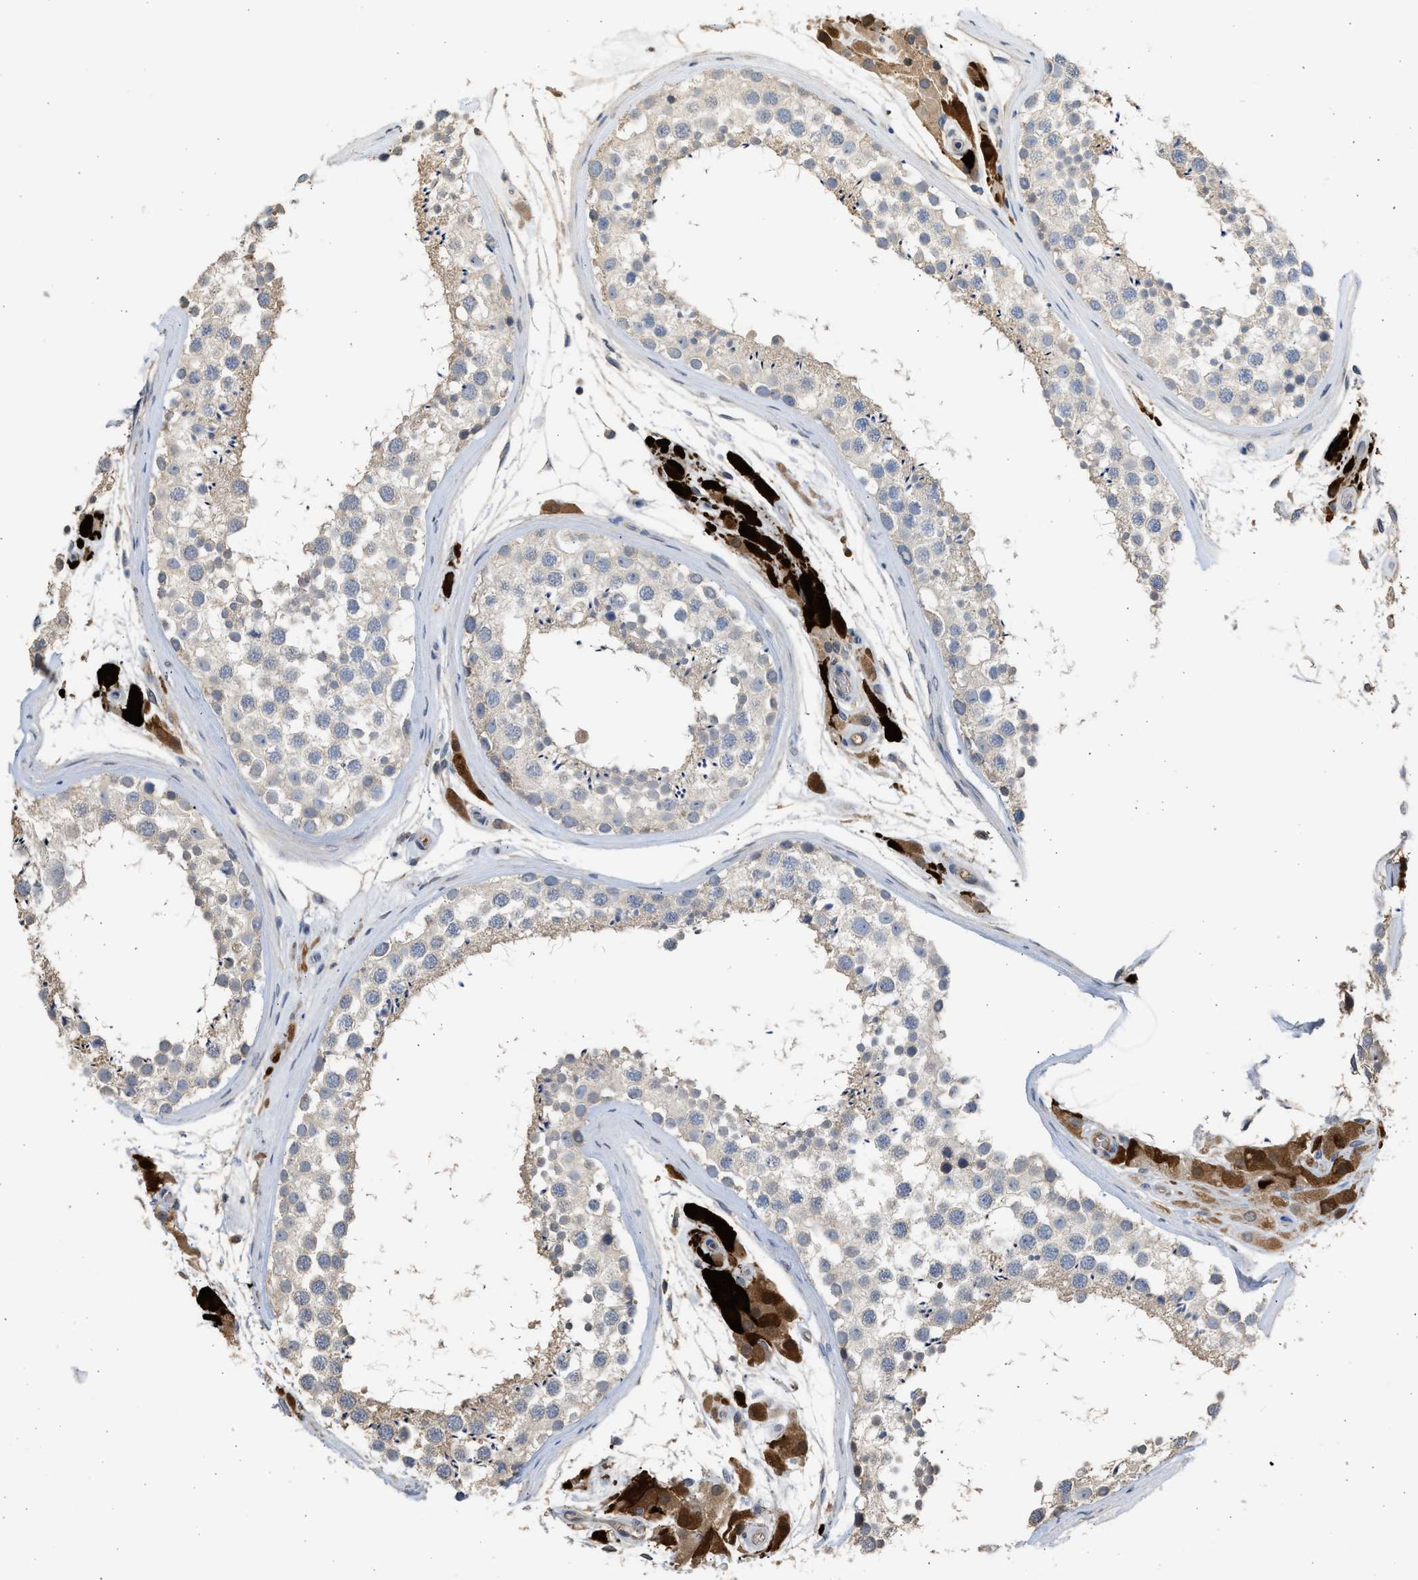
{"staining": {"intensity": "weak", "quantity": "25%-75%", "location": "cytoplasmic/membranous"}, "tissue": "testis", "cell_type": "Cells in seminiferous ducts", "image_type": "normal", "snomed": [{"axis": "morphology", "description": "Normal tissue, NOS"}, {"axis": "topography", "description": "Testis"}], "caption": "Testis stained with a brown dye reveals weak cytoplasmic/membranous positive positivity in approximately 25%-75% of cells in seminiferous ducts.", "gene": "SULT2A1", "patient": {"sex": "male", "age": 46}}